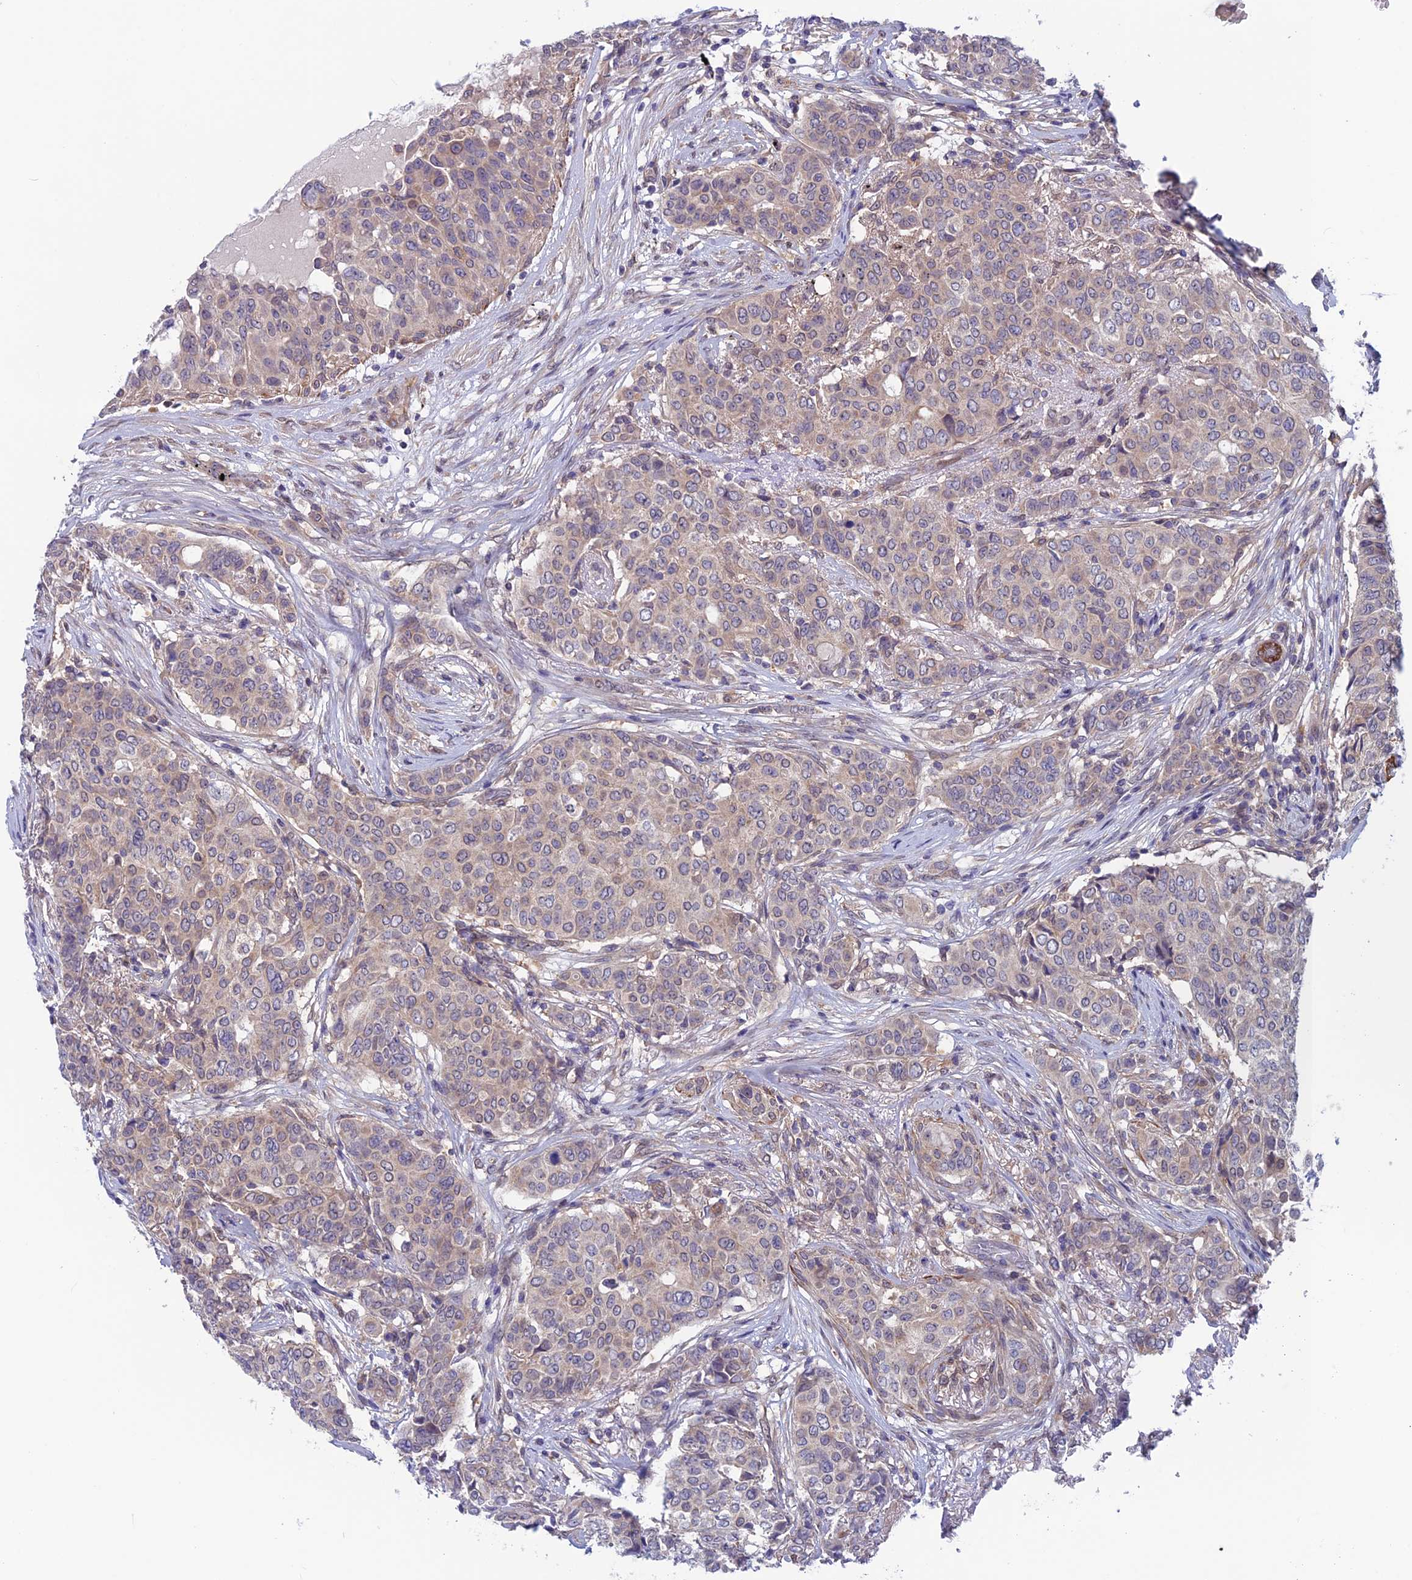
{"staining": {"intensity": "weak", "quantity": "25%-75%", "location": "cytoplasmic/membranous"}, "tissue": "breast cancer", "cell_type": "Tumor cells", "image_type": "cancer", "snomed": [{"axis": "morphology", "description": "Lobular carcinoma"}, {"axis": "topography", "description": "Breast"}], "caption": "Breast cancer stained with DAB IHC displays low levels of weak cytoplasmic/membranous expression in about 25%-75% of tumor cells. The staining was performed using DAB (3,3'-diaminobenzidine) to visualize the protein expression in brown, while the nuclei were stained in blue with hematoxylin (Magnification: 20x).", "gene": "MAST2", "patient": {"sex": "female", "age": 51}}